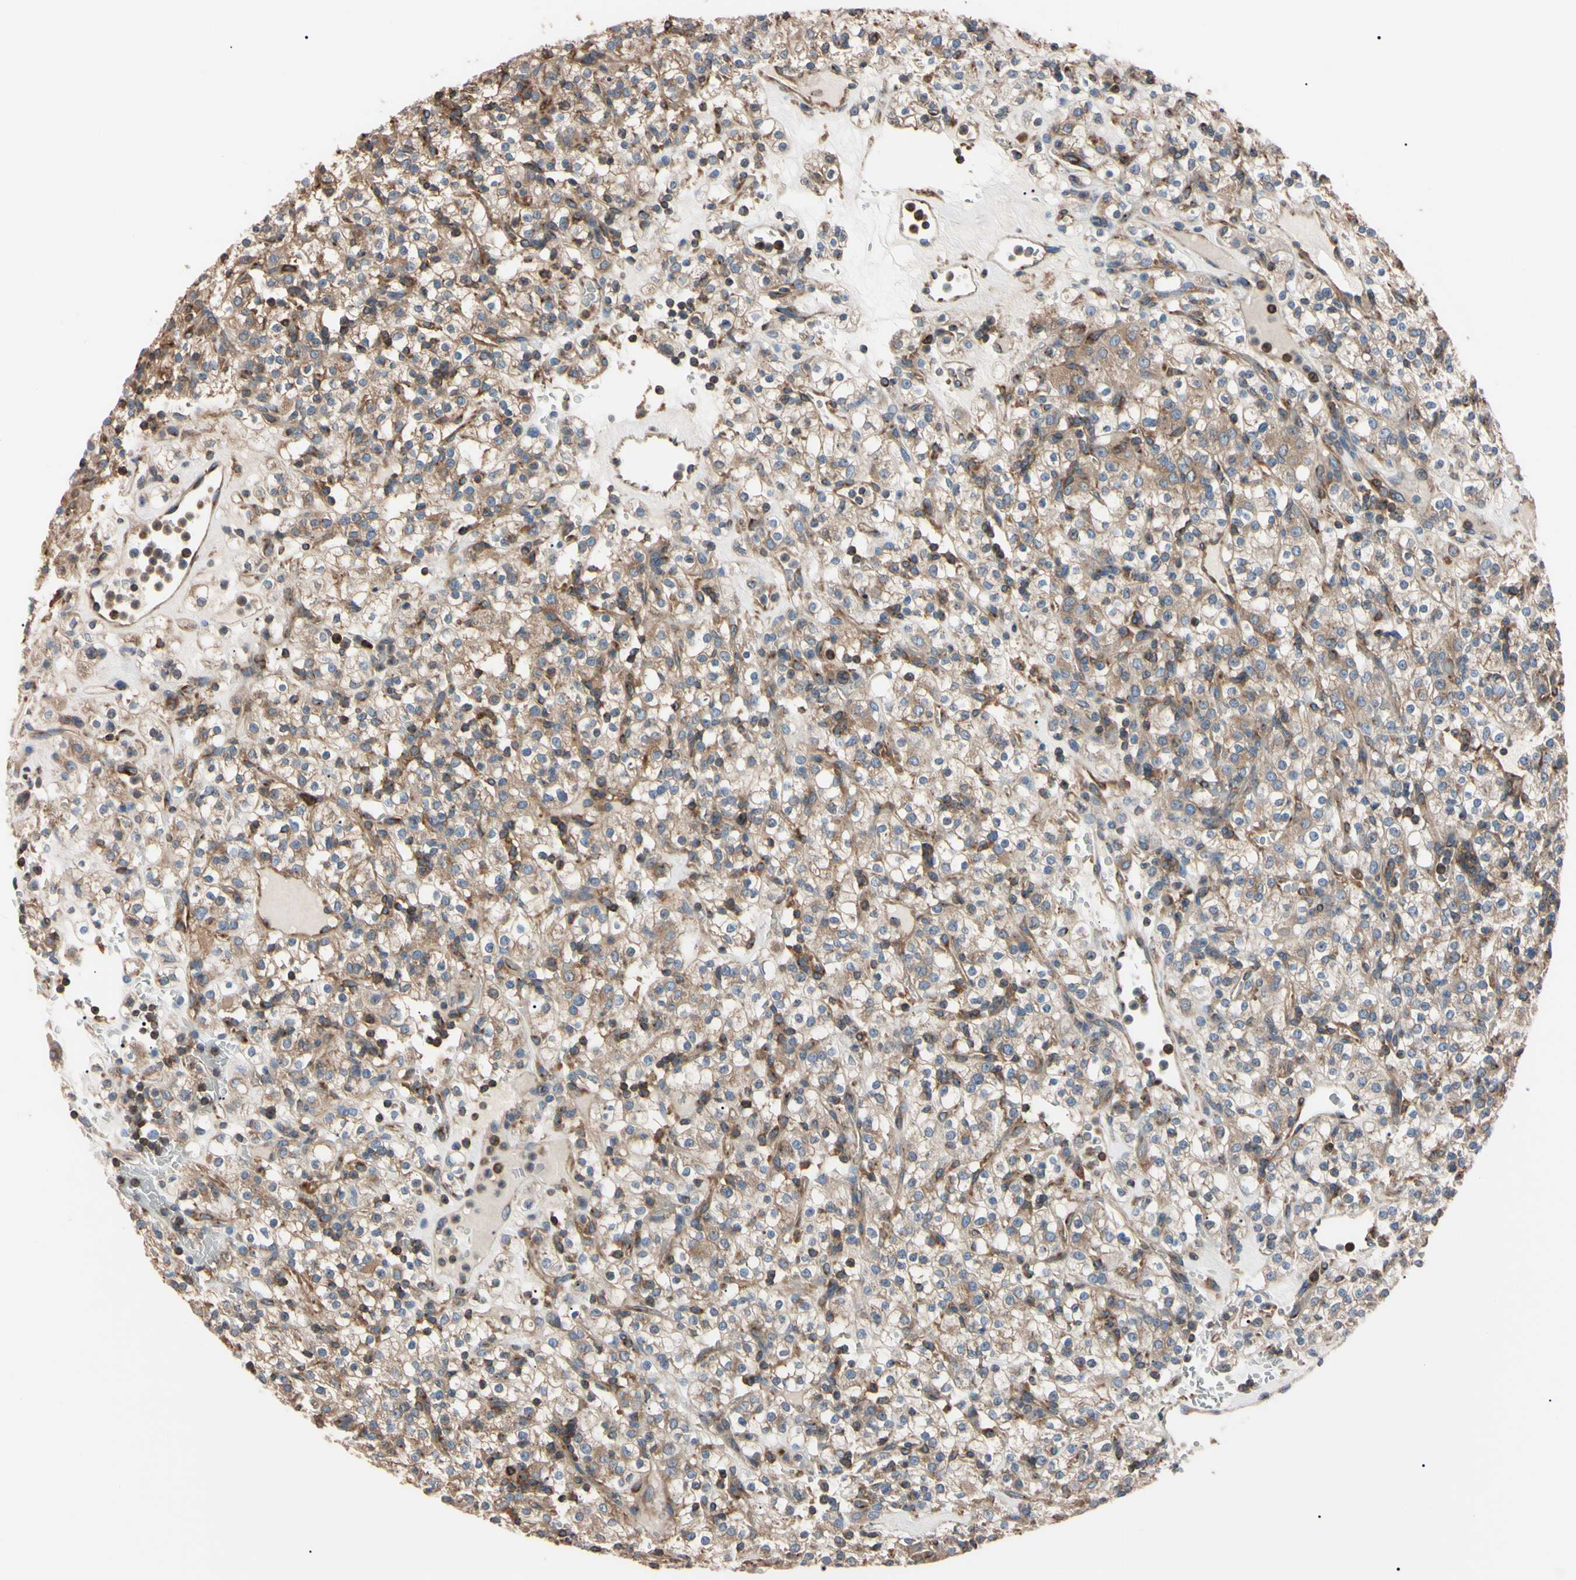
{"staining": {"intensity": "weak", "quantity": "<25%", "location": "cytoplasmic/membranous"}, "tissue": "renal cancer", "cell_type": "Tumor cells", "image_type": "cancer", "snomed": [{"axis": "morphology", "description": "Normal tissue, NOS"}, {"axis": "morphology", "description": "Adenocarcinoma, NOS"}, {"axis": "topography", "description": "Kidney"}], "caption": "Human adenocarcinoma (renal) stained for a protein using IHC reveals no staining in tumor cells.", "gene": "PRKACA", "patient": {"sex": "female", "age": 72}}